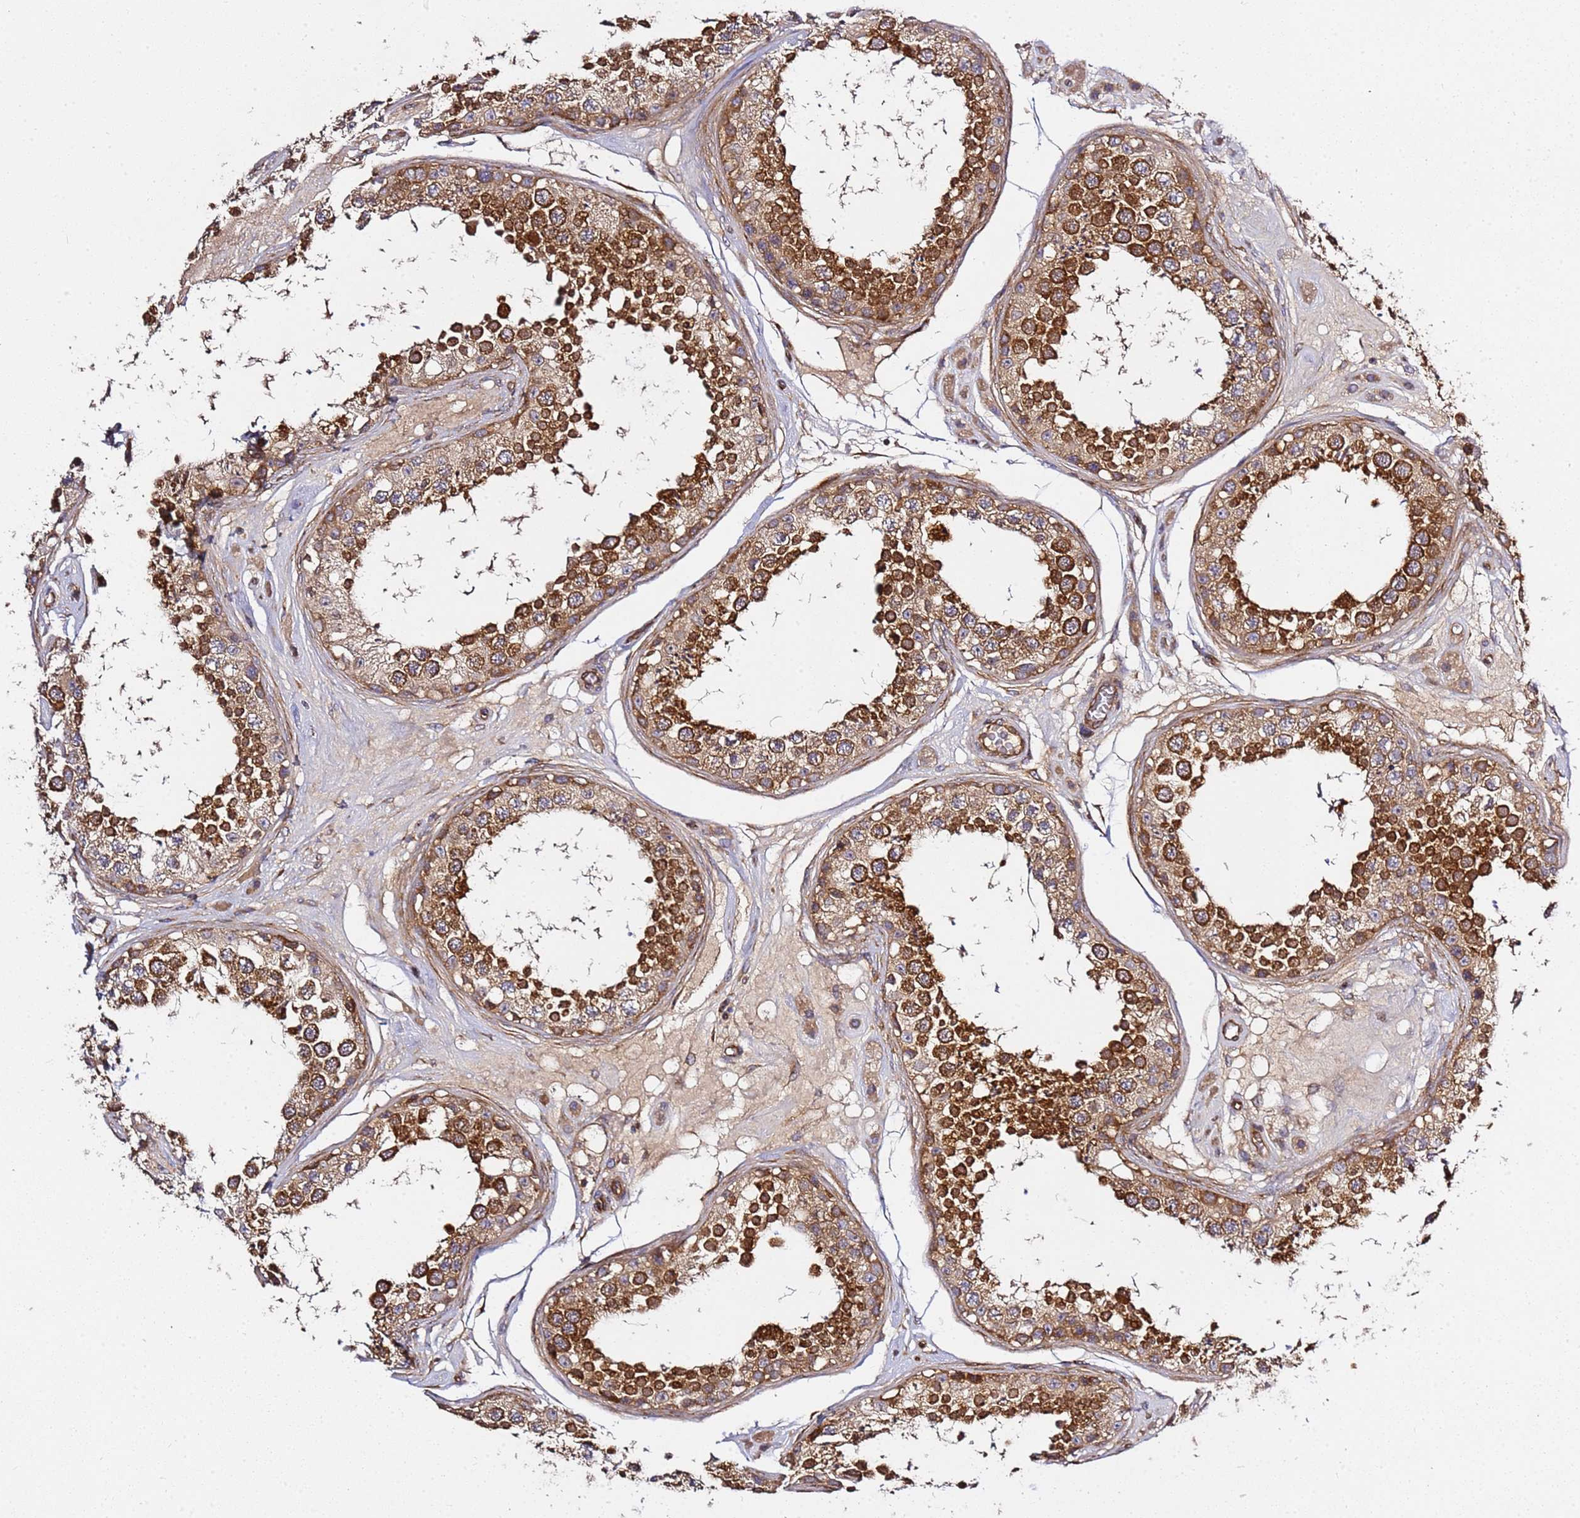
{"staining": {"intensity": "strong", "quantity": ">75%", "location": "cytoplasmic/membranous"}, "tissue": "testis", "cell_type": "Cells in seminiferous ducts", "image_type": "normal", "snomed": [{"axis": "morphology", "description": "Normal tissue, NOS"}, {"axis": "topography", "description": "Testis"}], "caption": "Immunohistochemistry micrograph of normal testis: testis stained using immunohistochemistry exhibits high levels of strong protein expression localized specifically in the cytoplasmic/membranous of cells in seminiferous ducts, appearing as a cytoplasmic/membranous brown color.", "gene": "GNL1", "patient": {"sex": "male", "age": 25}}